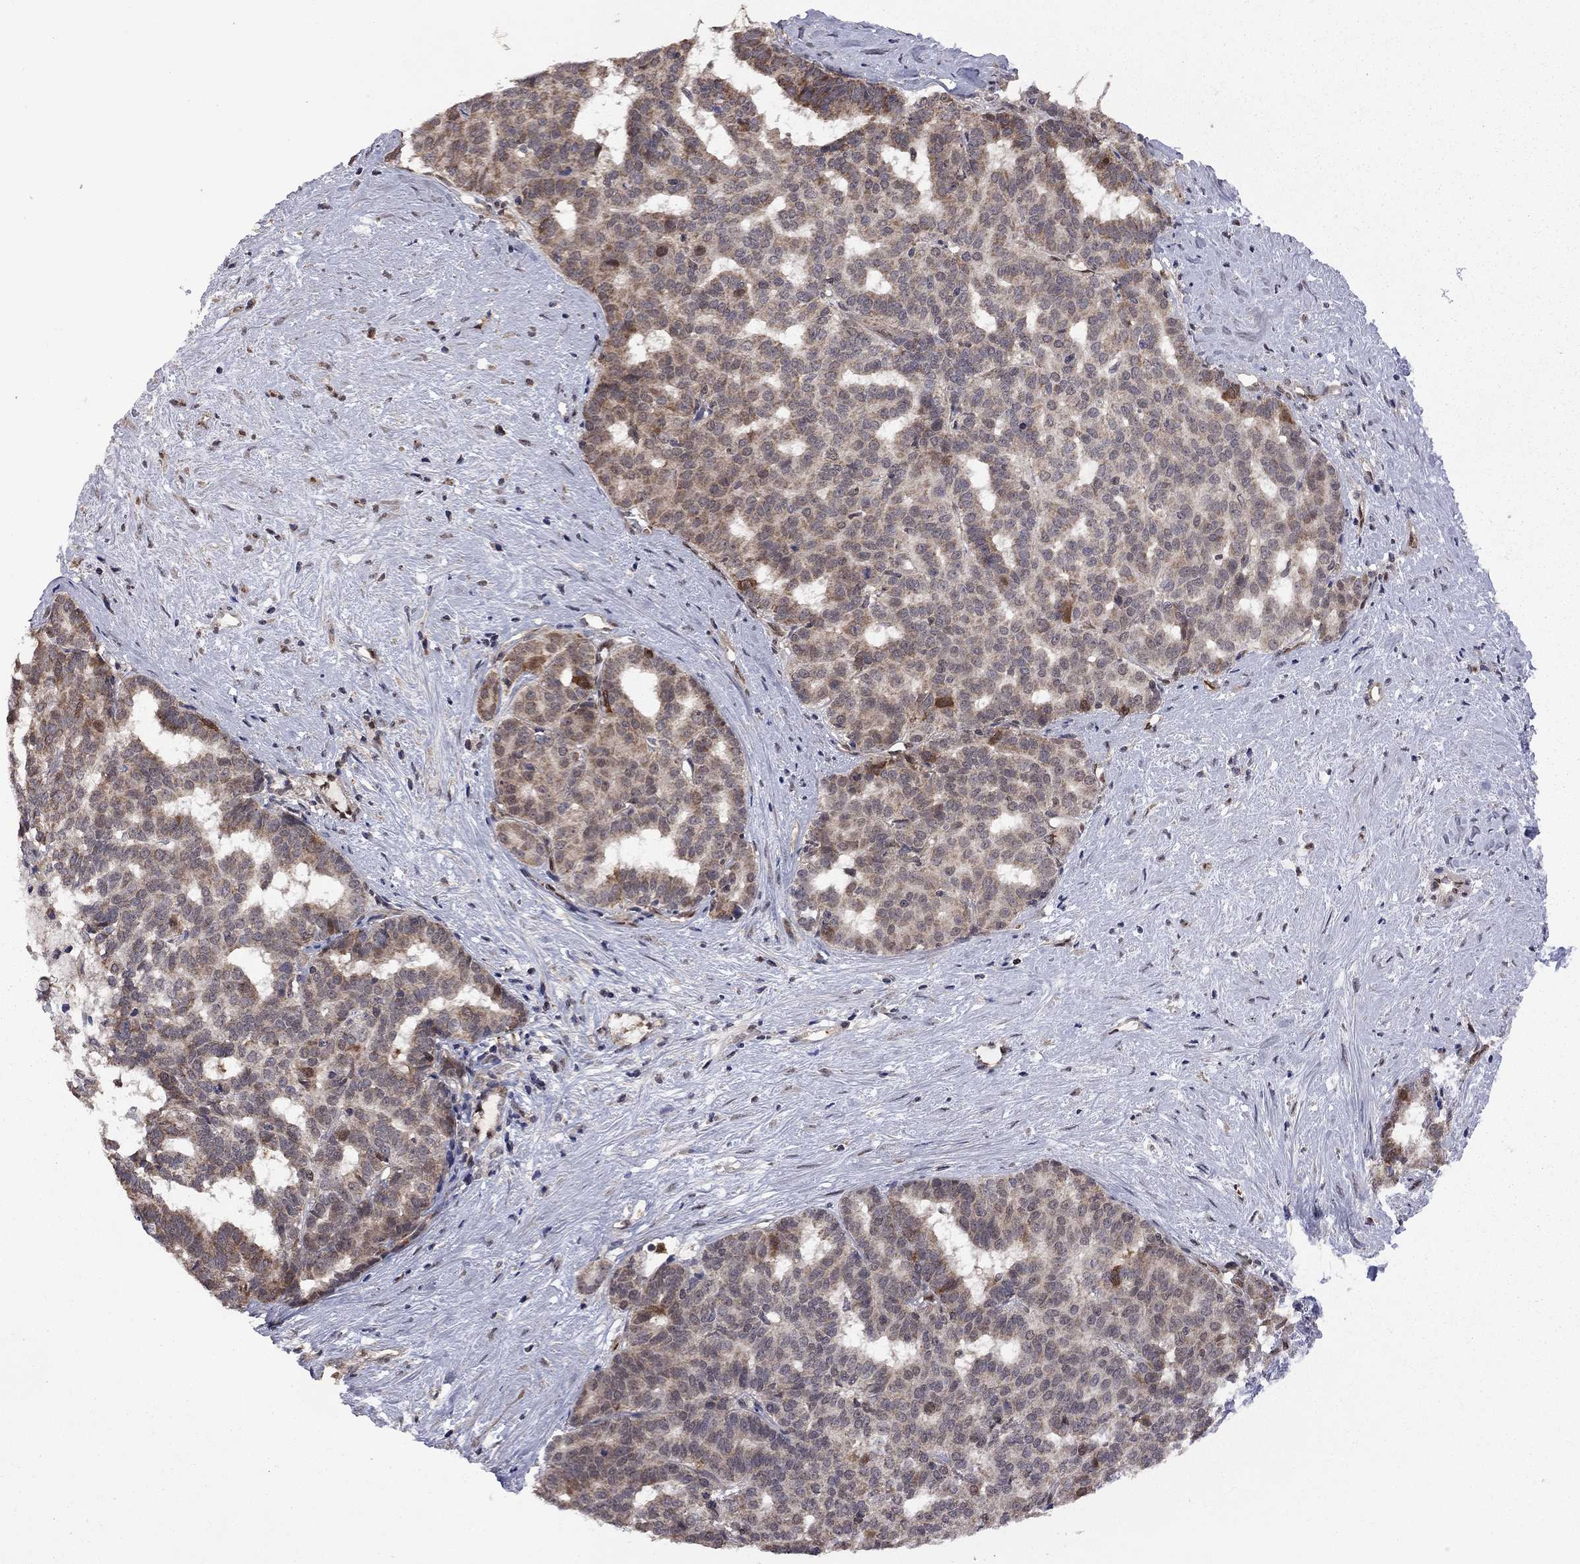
{"staining": {"intensity": "strong", "quantity": "<25%", "location": "cytoplasmic/membranous"}, "tissue": "liver cancer", "cell_type": "Tumor cells", "image_type": "cancer", "snomed": [{"axis": "morphology", "description": "Cholangiocarcinoma"}, {"axis": "topography", "description": "Liver"}], "caption": "Protein expression analysis of human liver cancer (cholangiocarcinoma) reveals strong cytoplasmic/membranous staining in about <25% of tumor cells.", "gene": "GPAA1", "patient": {"sex": "female", "age": 47}}